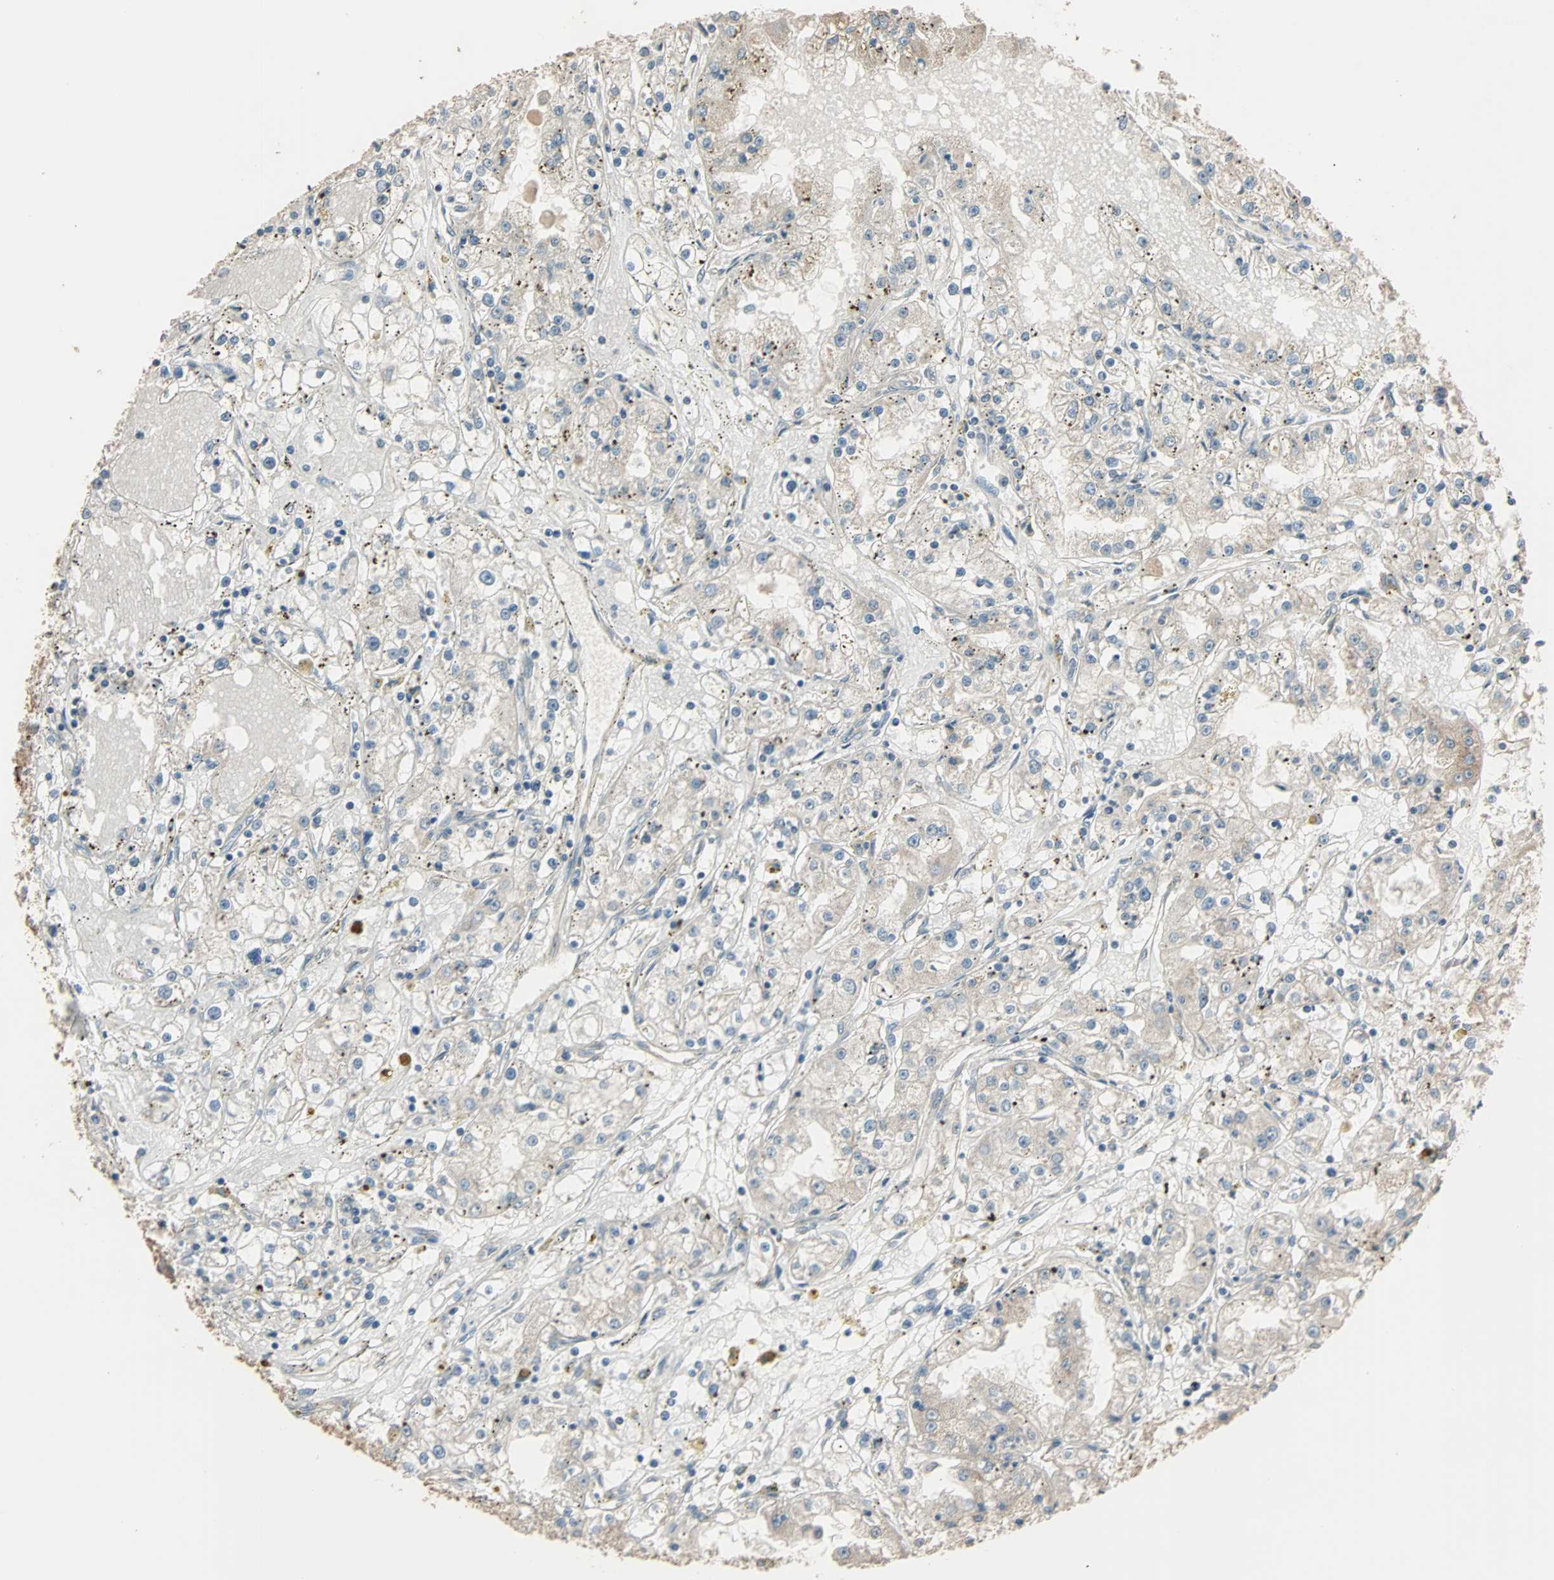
{"staining": {"intensity": "weak", "quantity": "<25%", "location": "cytoplasmic/membranous"}, "tissue": "renal cancer", "cell_type": "Tumor cells", "image_type": "cancer", "snomed": [{"axis": "morphology", "description": "Adenocarcinoma, NOS"}, {"axis": "topography", "description": "Kidney"}], "caption": "Protein analysis of renal cancer demonstrates no significant positivity in tumor cells.", "gene": "GALNT3", "patient": {"sex": "male", "age": 56}}